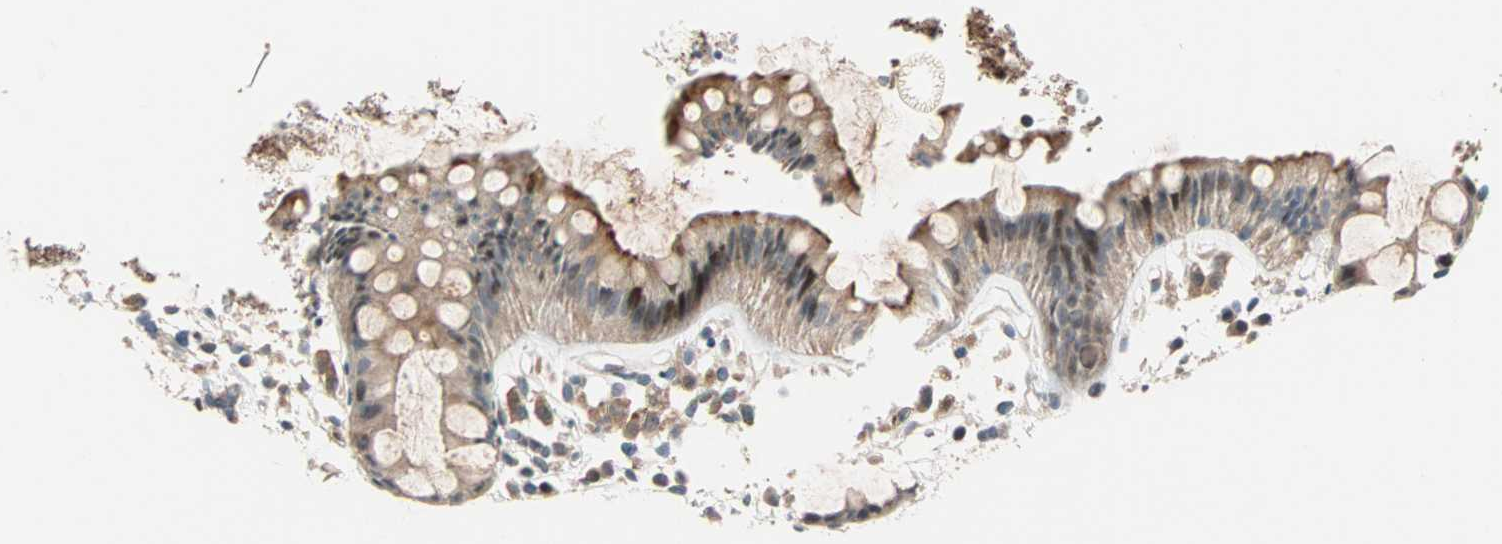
{"staining": {"intensity": "strong", "quantity": ">75%", "location": "cytoplasmic/membranous,nuclear"}, "tissue": "rectum", "cell_type": "Glandular cells", "image_type": "normal", "snomed": [{"axis": "morphology", "description": "Normal tissue, NOS"}, {"axis": "topography", "description": "Rectum"}], "caption": "Immunohistochemistry histopathology image of normal rectum: human rectum stained using immunohistochemistry (IHC) exhibits high levels of strong protein expression localized specifically in the cytoplasmic/membranous,nuclear of glandular cells, appearing as a cytoplasmic/membranous,nuclear brown color.", "gene": "HECW1", "patient": {"sex": "female", "age": 66}}